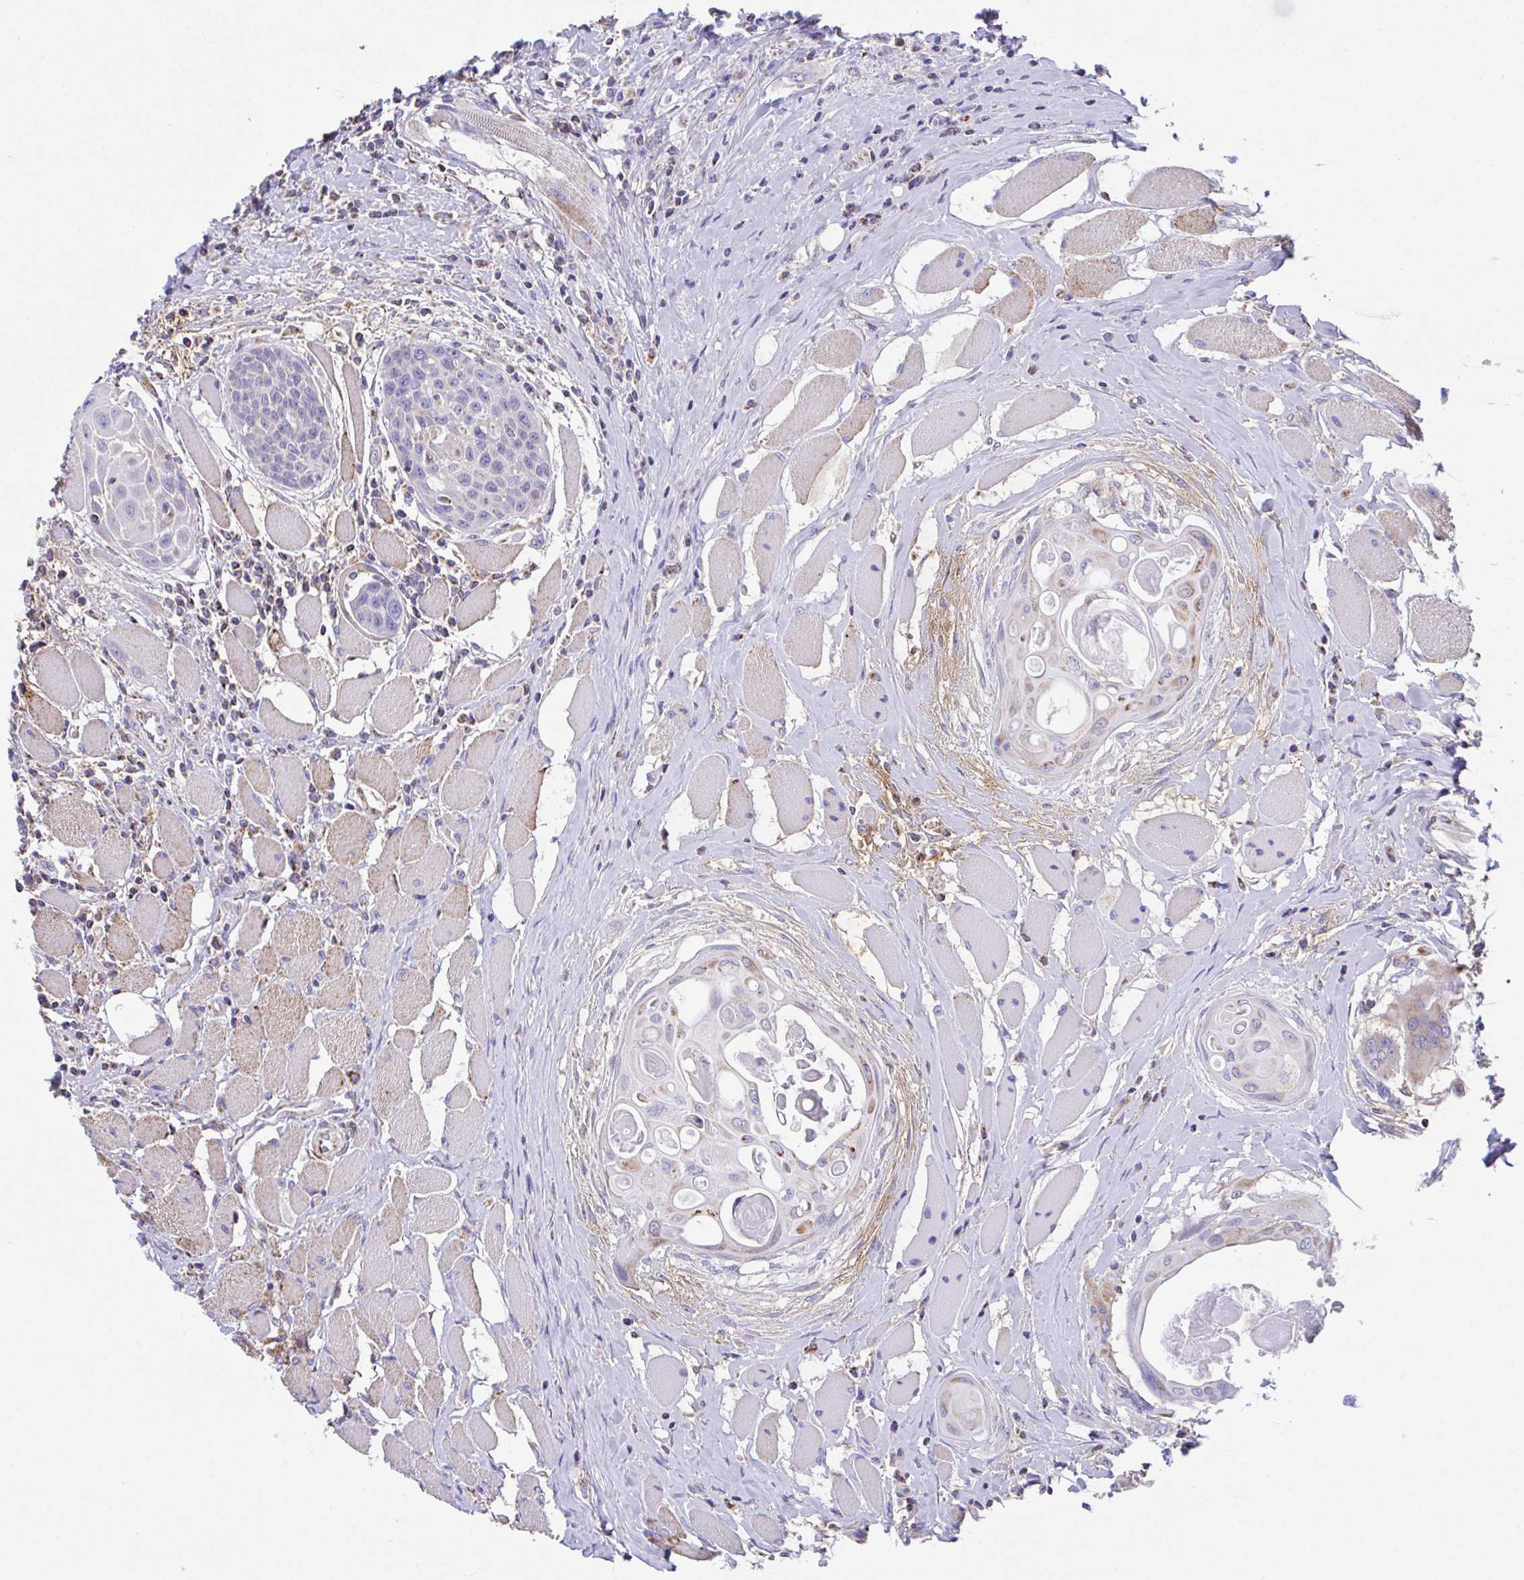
{"staining": {"intensity": "negative", "quantity": "none", "location": "none"}, "tissue": "head and neck cancer", "cell_type": "Tumor cells", "image_type": "cancer", "snomed": [{"axis": "morphology", "description": "Squamous cell carcinoma, NOS"}, {"axis": "topography", "description": "Head-Neck"}], "caption": "An immunohistochemistry (IHC) histopathology image of head and neck cancer (squamous cell carcinoma) is shown. There is no staining in tumor cells of head and neck cancer (squamous cell carcinoma).", "gene": "PCMTD2", "patient": {"sex": "female", "age": 73}}